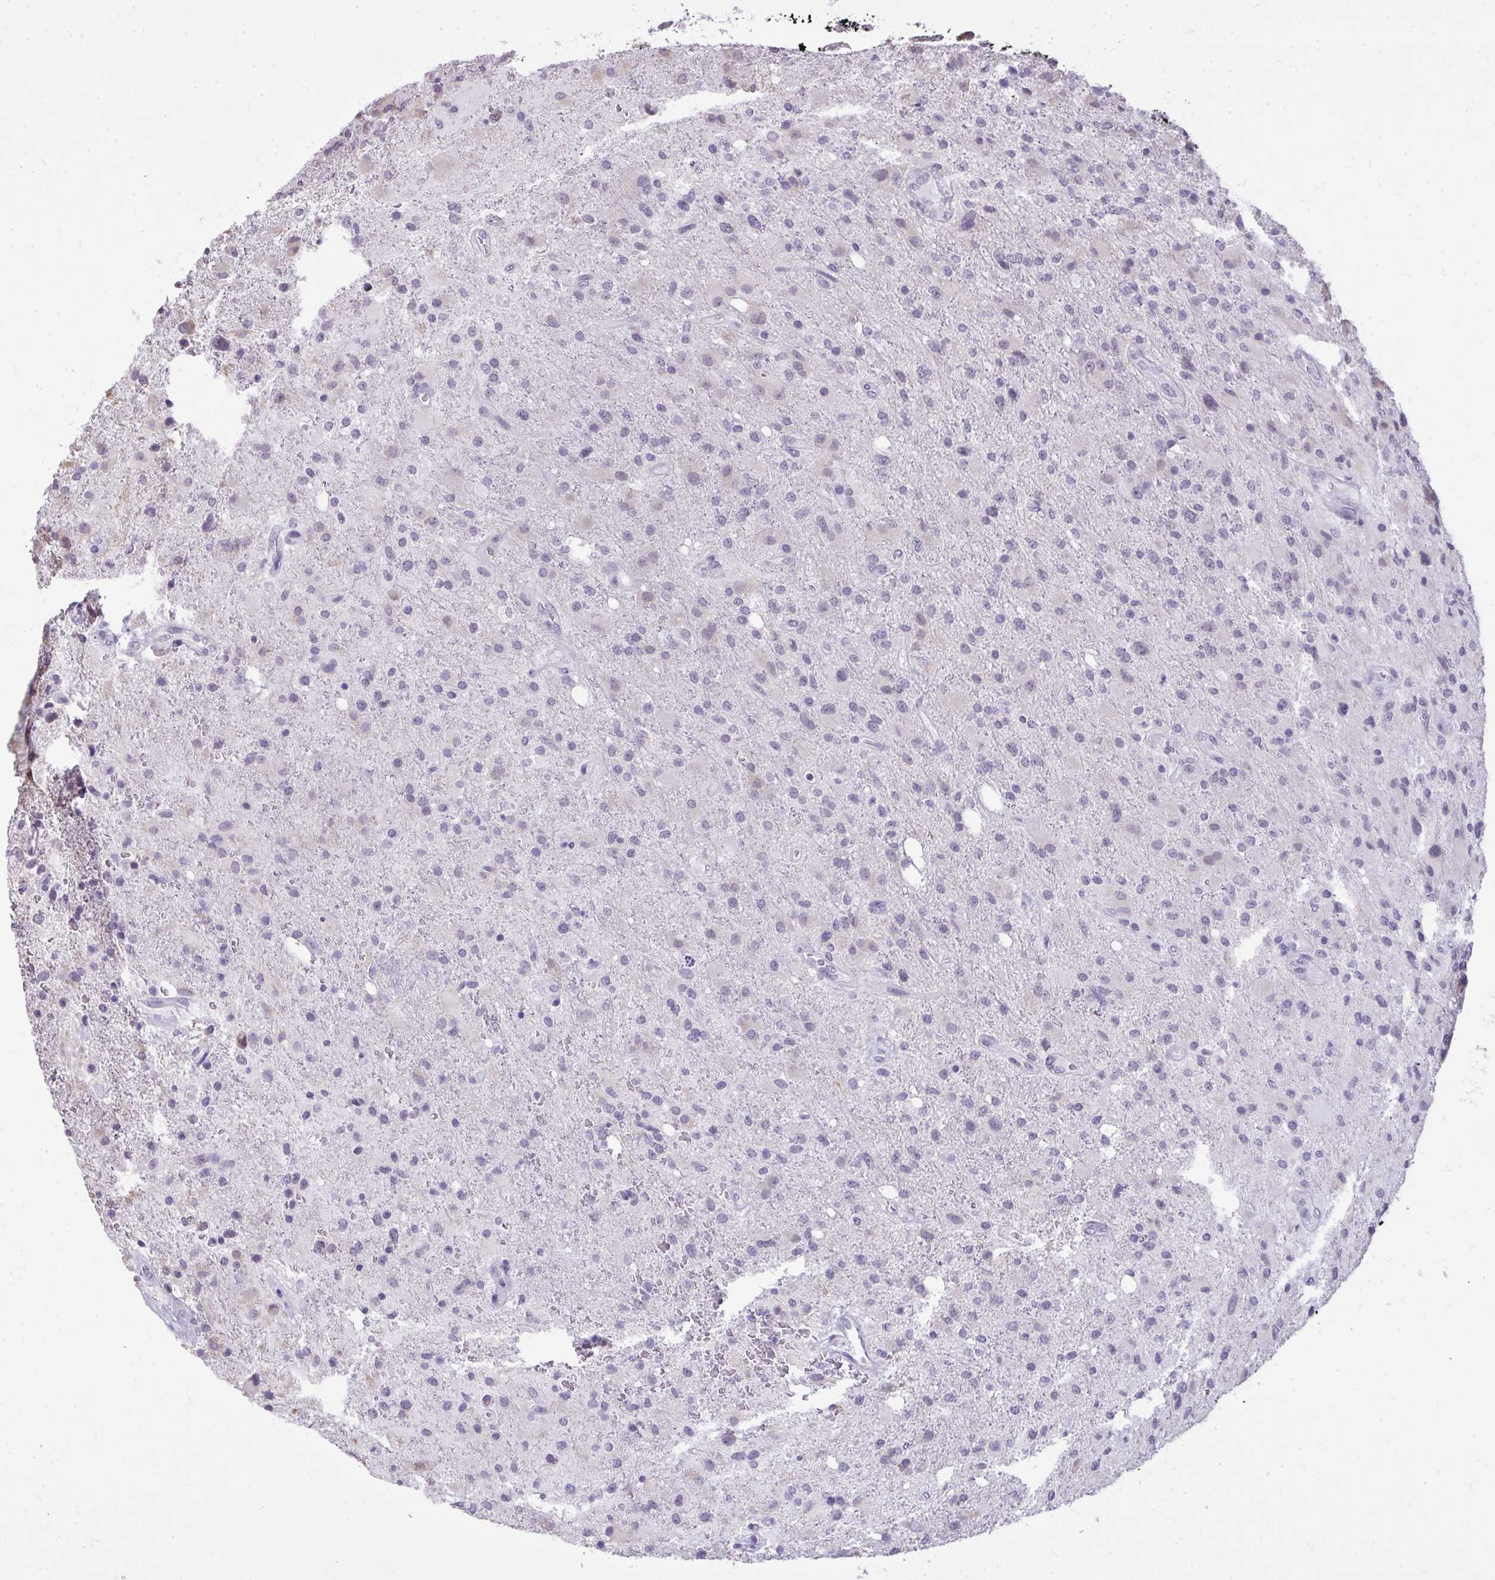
{"staining": {"intensity": "negative", "quantity": "none", "location": "none"}, "tissue": "glioma", "cell_type": "Tumor cells", "image_type": "cancer", "snomed": [{"axis": "morphology", "description": "Glioma, malignant, High grade"}, {"axis": "topography", "description": "Brain"}], "caption": "Immunohistochemistry micrograph of neoplastic tissue: human malignant glioma (high-grade) stained with DAB (3,3'-diaminobenzidine) demonstrates no significant protein staining in tumor cells.", "gene": "NPPA", "patient": {"sex": "male", "age": 53}}